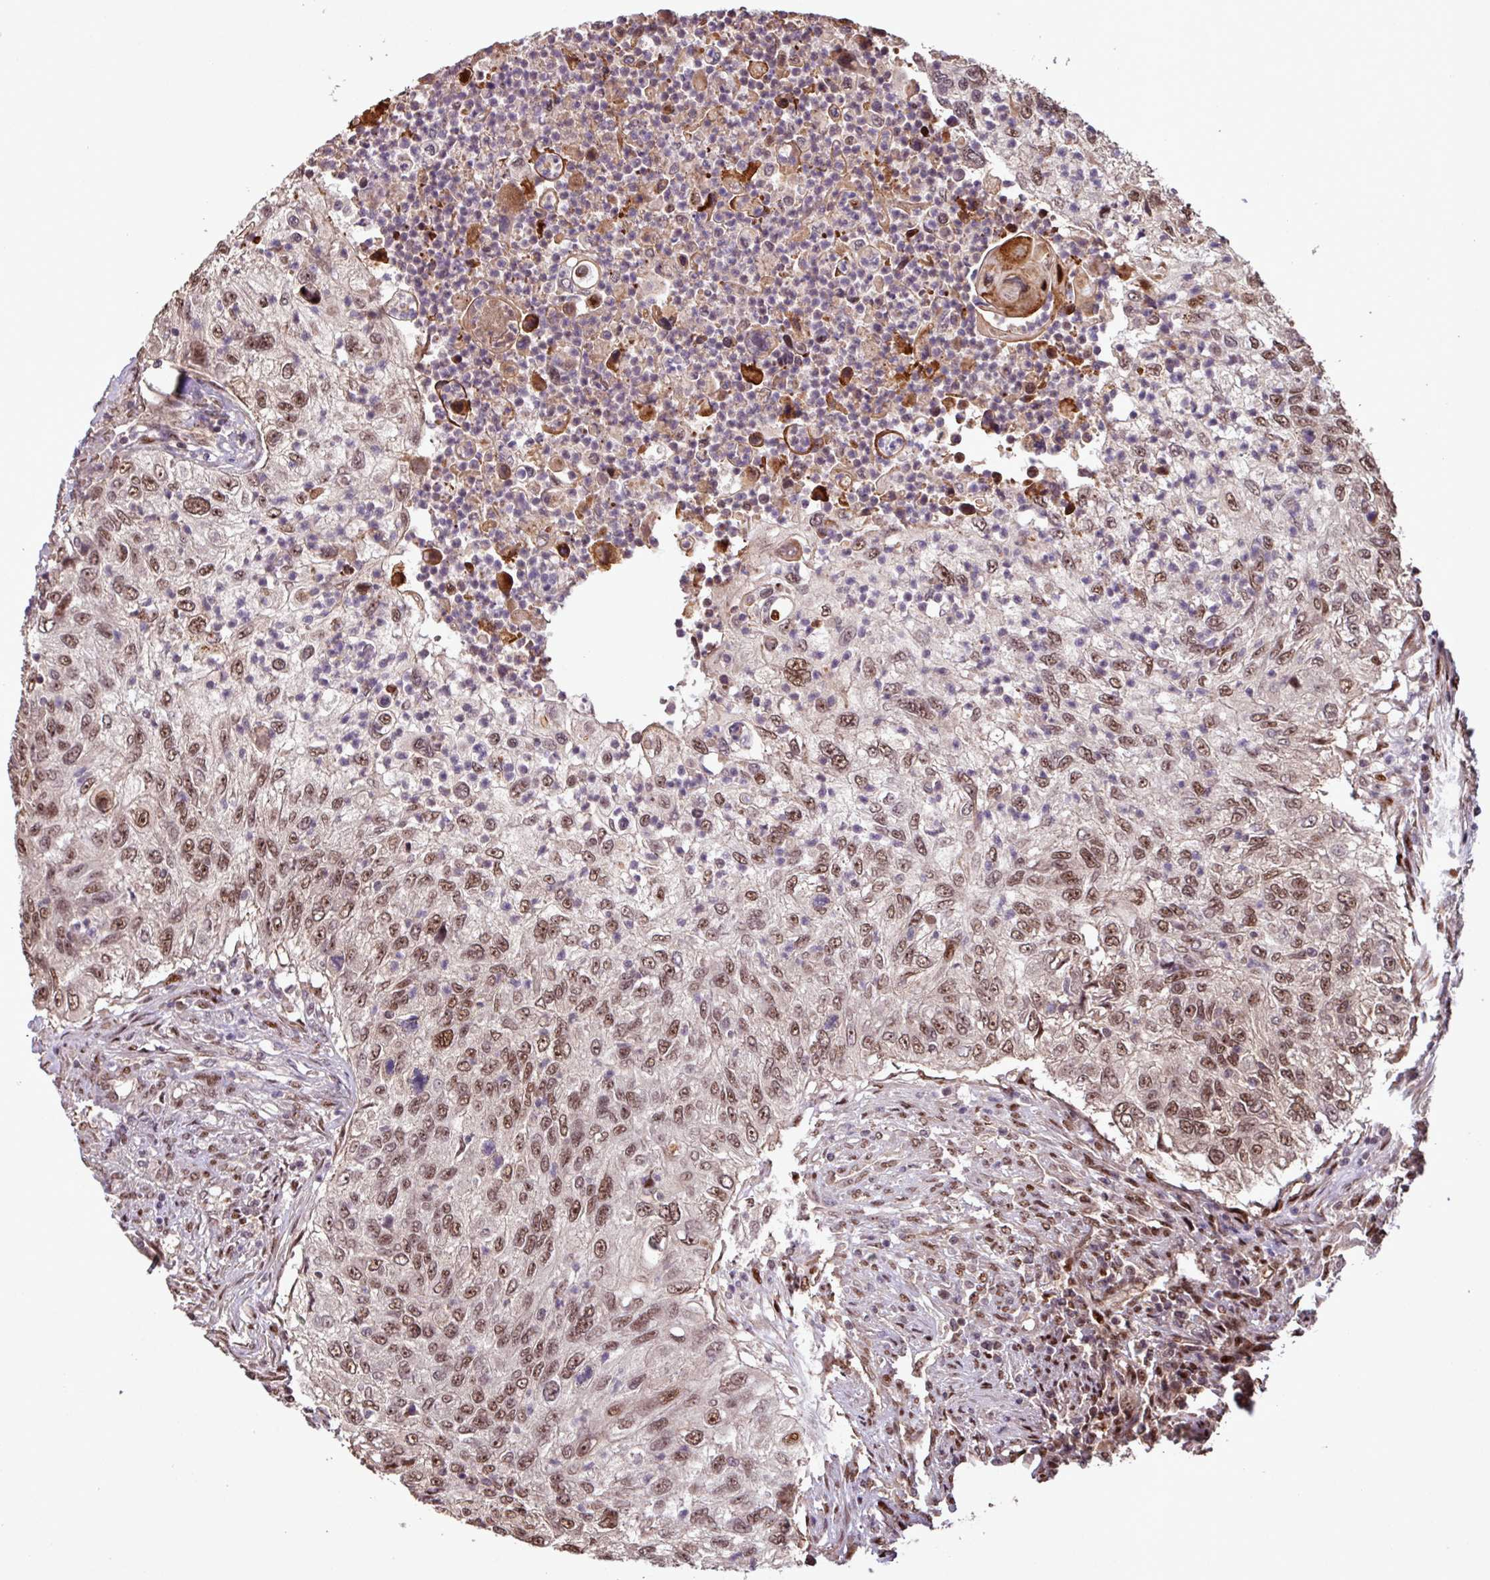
{"staining": {"intensity": "moderate", "quantity": ">75%", "location": "nuclear"}, "tissue": "urothelial cancer", "cell_type": "Tumor cells", "image_type": "cancer", "snomed": [{"axis": "morphology", "description": "Urothelial carcinoma, High grade"}, {"axis": "topography", "description": "Urinary bladder"}], "caption": "Human urothelial cancer stained with a brown dye shows moderate nuclear positive positivity in approximately >75% of tumor cells.", "gene": "SLC22A24", "patient": {"sex": "female", "age": 60}}